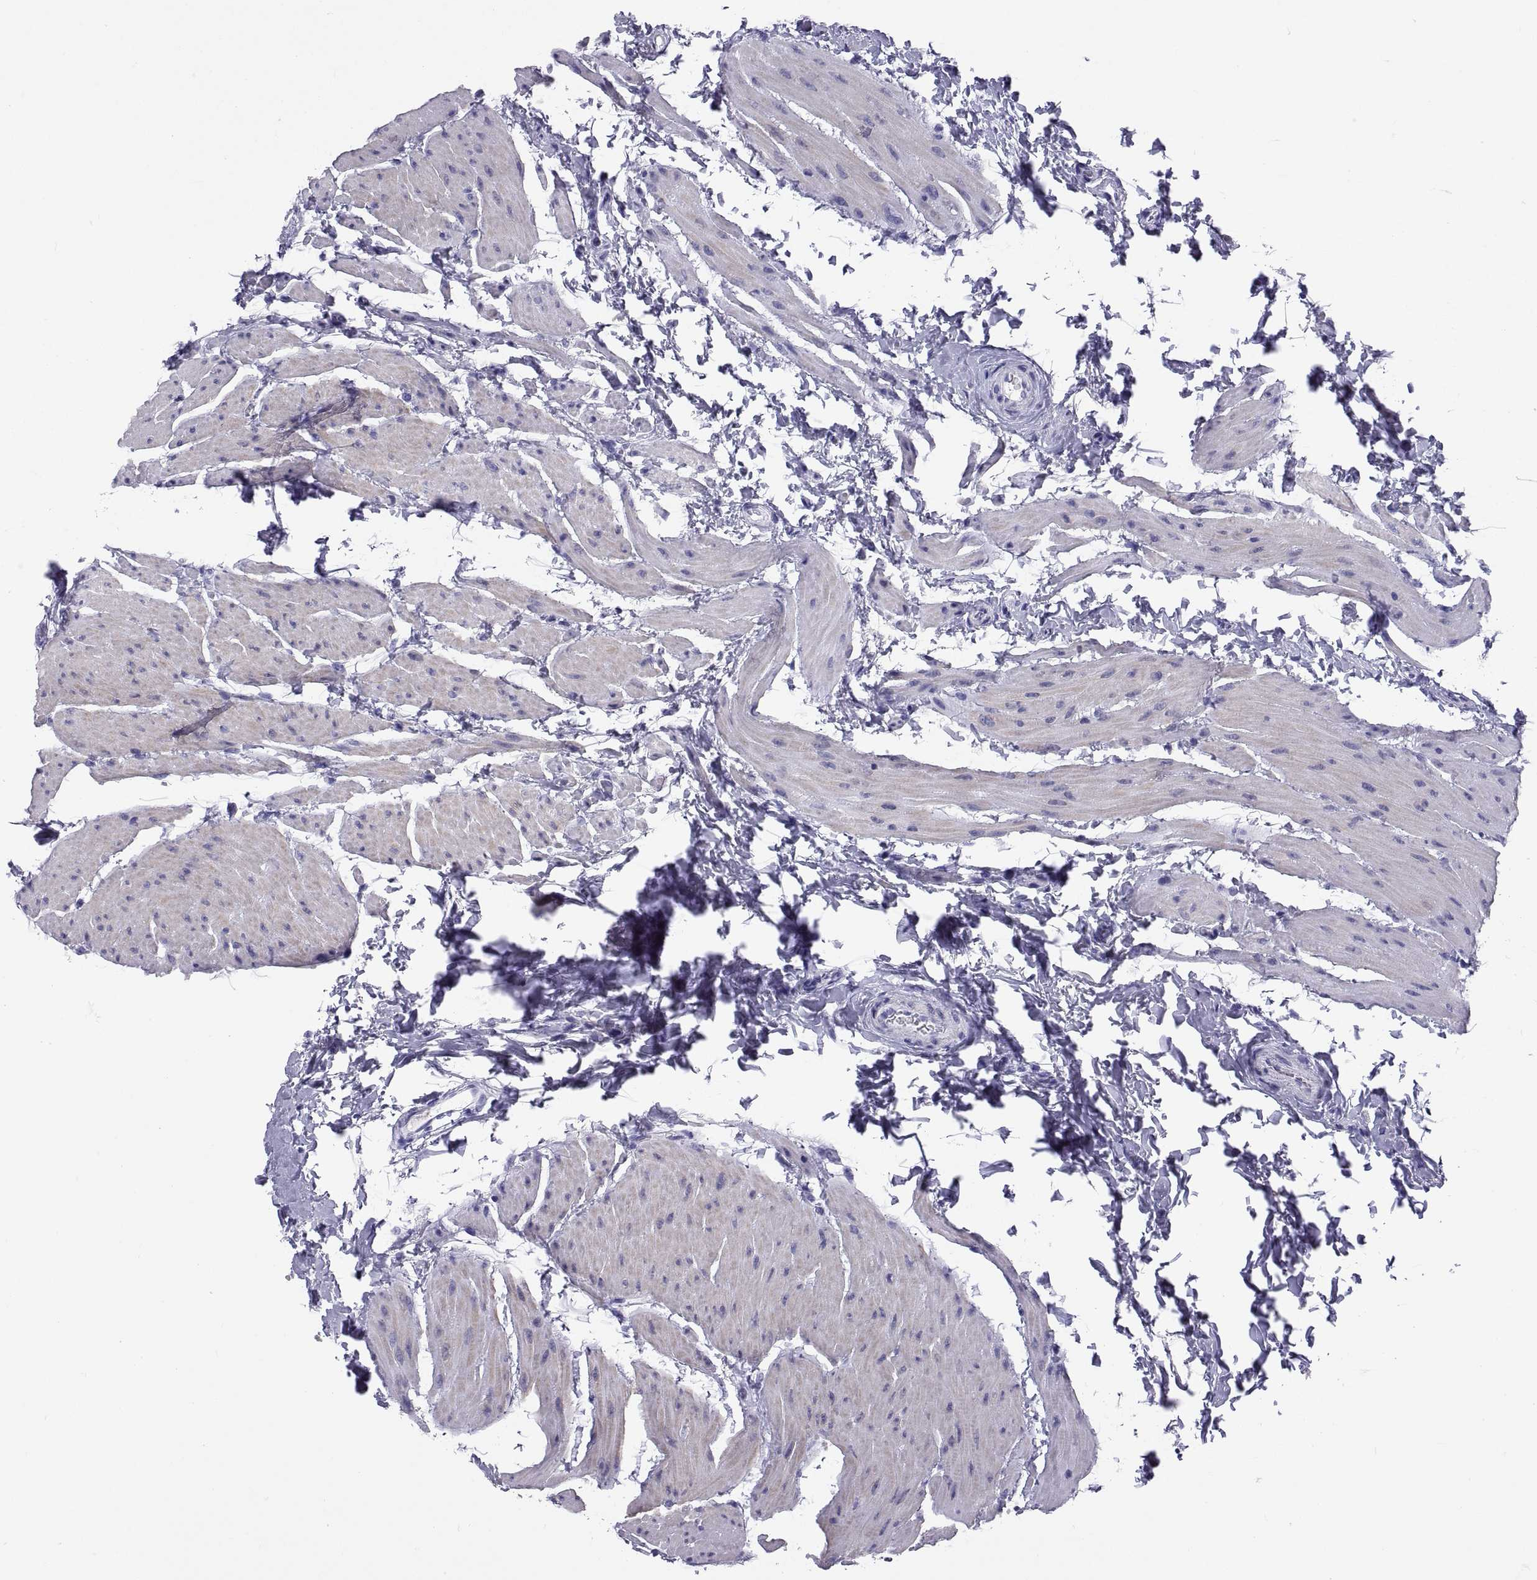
{"staining": {"intensity": "negative", "quantity": "none", "location": "none"}, "tissue": "urinary bladder", "cell_type": "Urothelial cells", "image_type": "normal", "snomed": [{"axis": "morphology", "description": "Normal tissue, NOS"}, {"axis": "topography", "description": "Urinary bladder"}], "caption": "IHC micrograph of normal human urinary bladder stained for a protein (brown), which shows no staining in urothelial cells.", "gene": "CT47A10", "patient": {"sex": "male", "age": 69}}